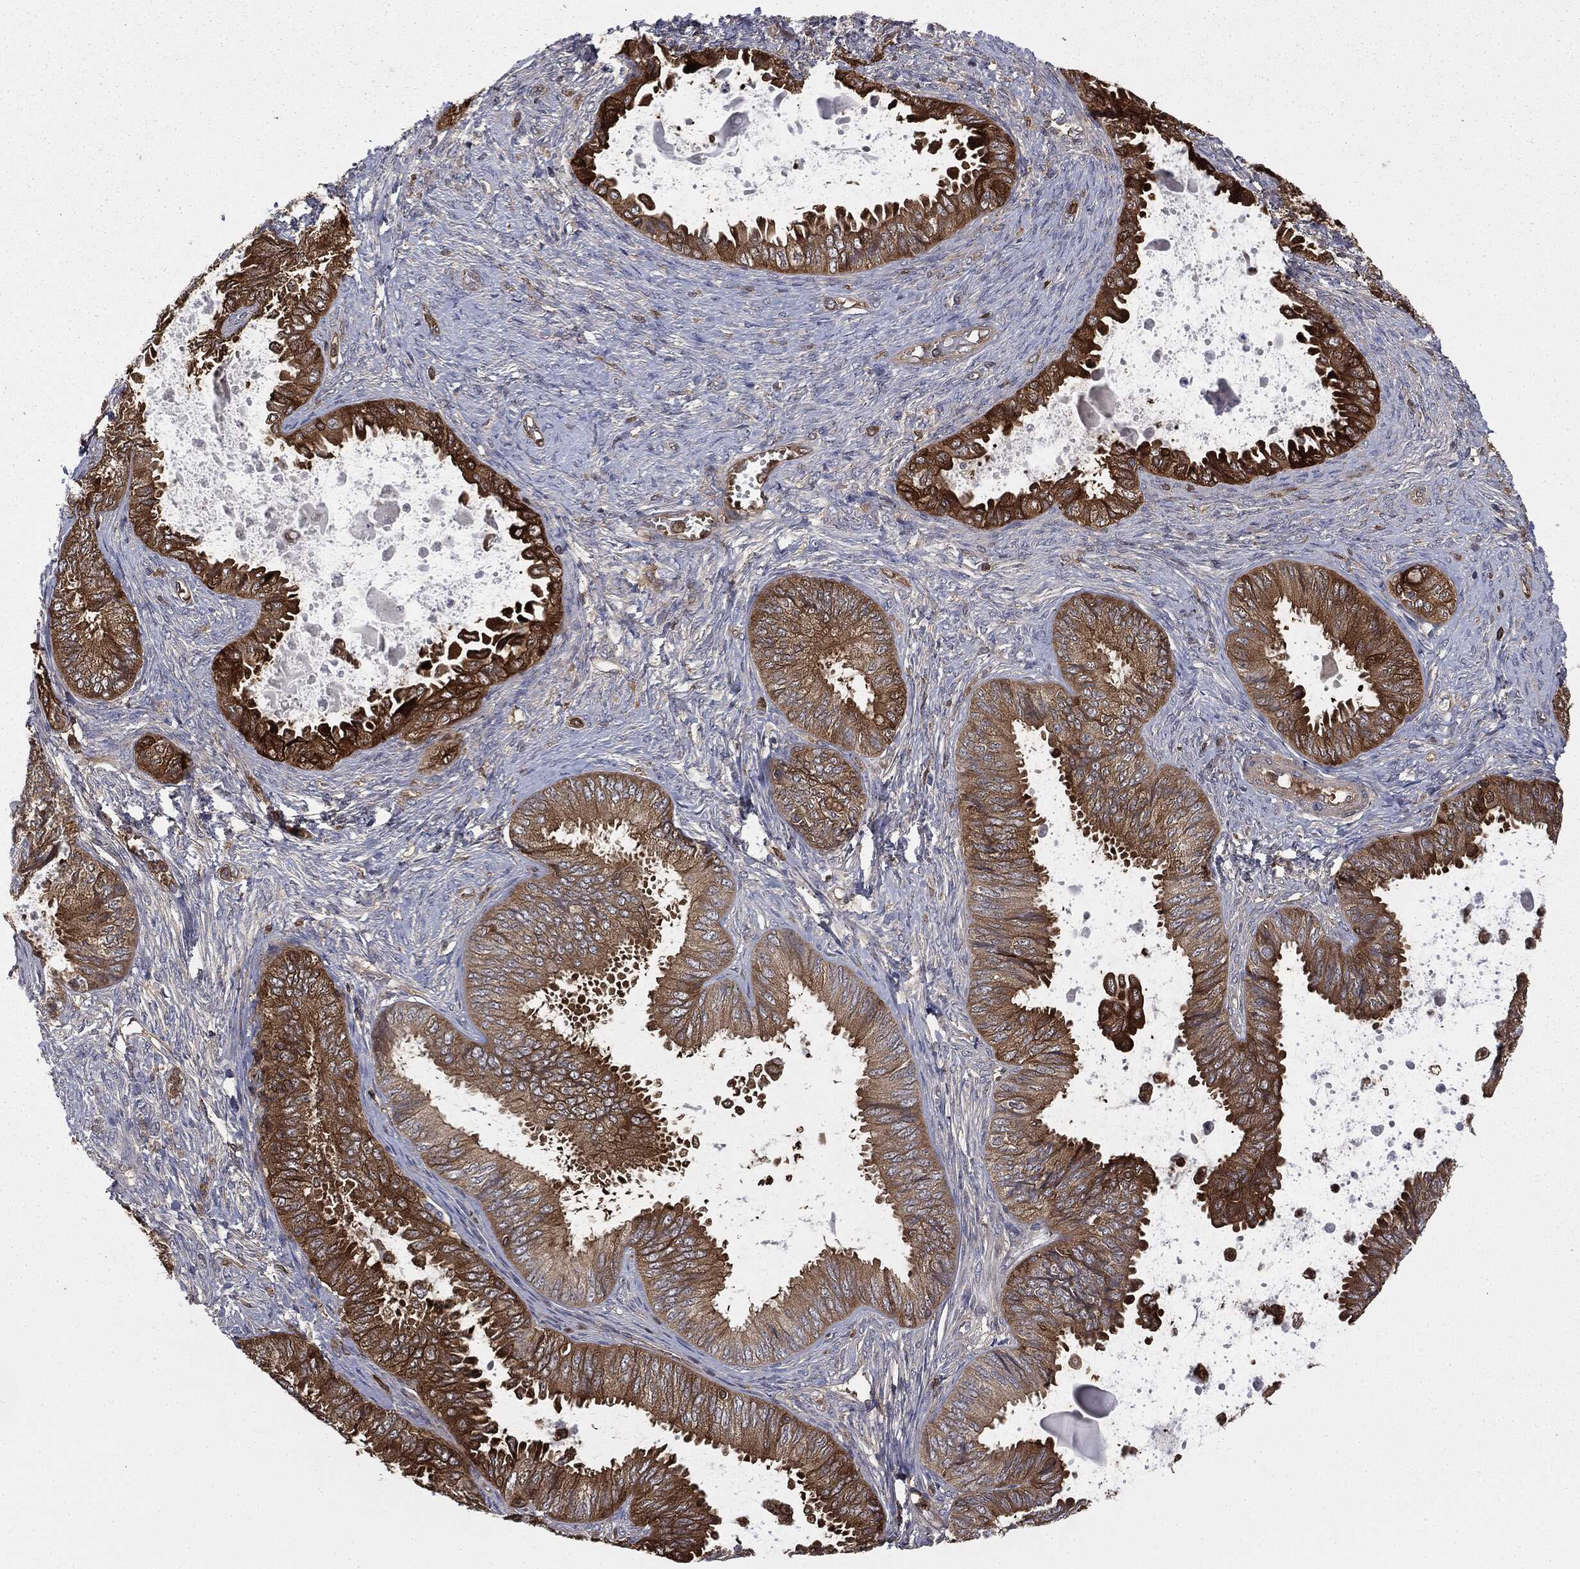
{"staining": {"intensity": "moderate", "quantity": ">75%", "location": "cytoplasmic/membranous"}, "tissue": "ovarian cancer", "cell_type": "Tumor cells", "image_type": "cancer", "snomed": [{"axis": "morphology", "description": "Carcinoma, endometroid"}, {"axis": "topography", "description": "Ovary"}], "caption": "A micrograph of human ovarian endometroid carcinoma stained for a protein demonstrates moderate cytoplasmic/membranous brown staining in tumor cells.", "gene": "GNB5", "patient": {"sex": "female", "age": 70}}